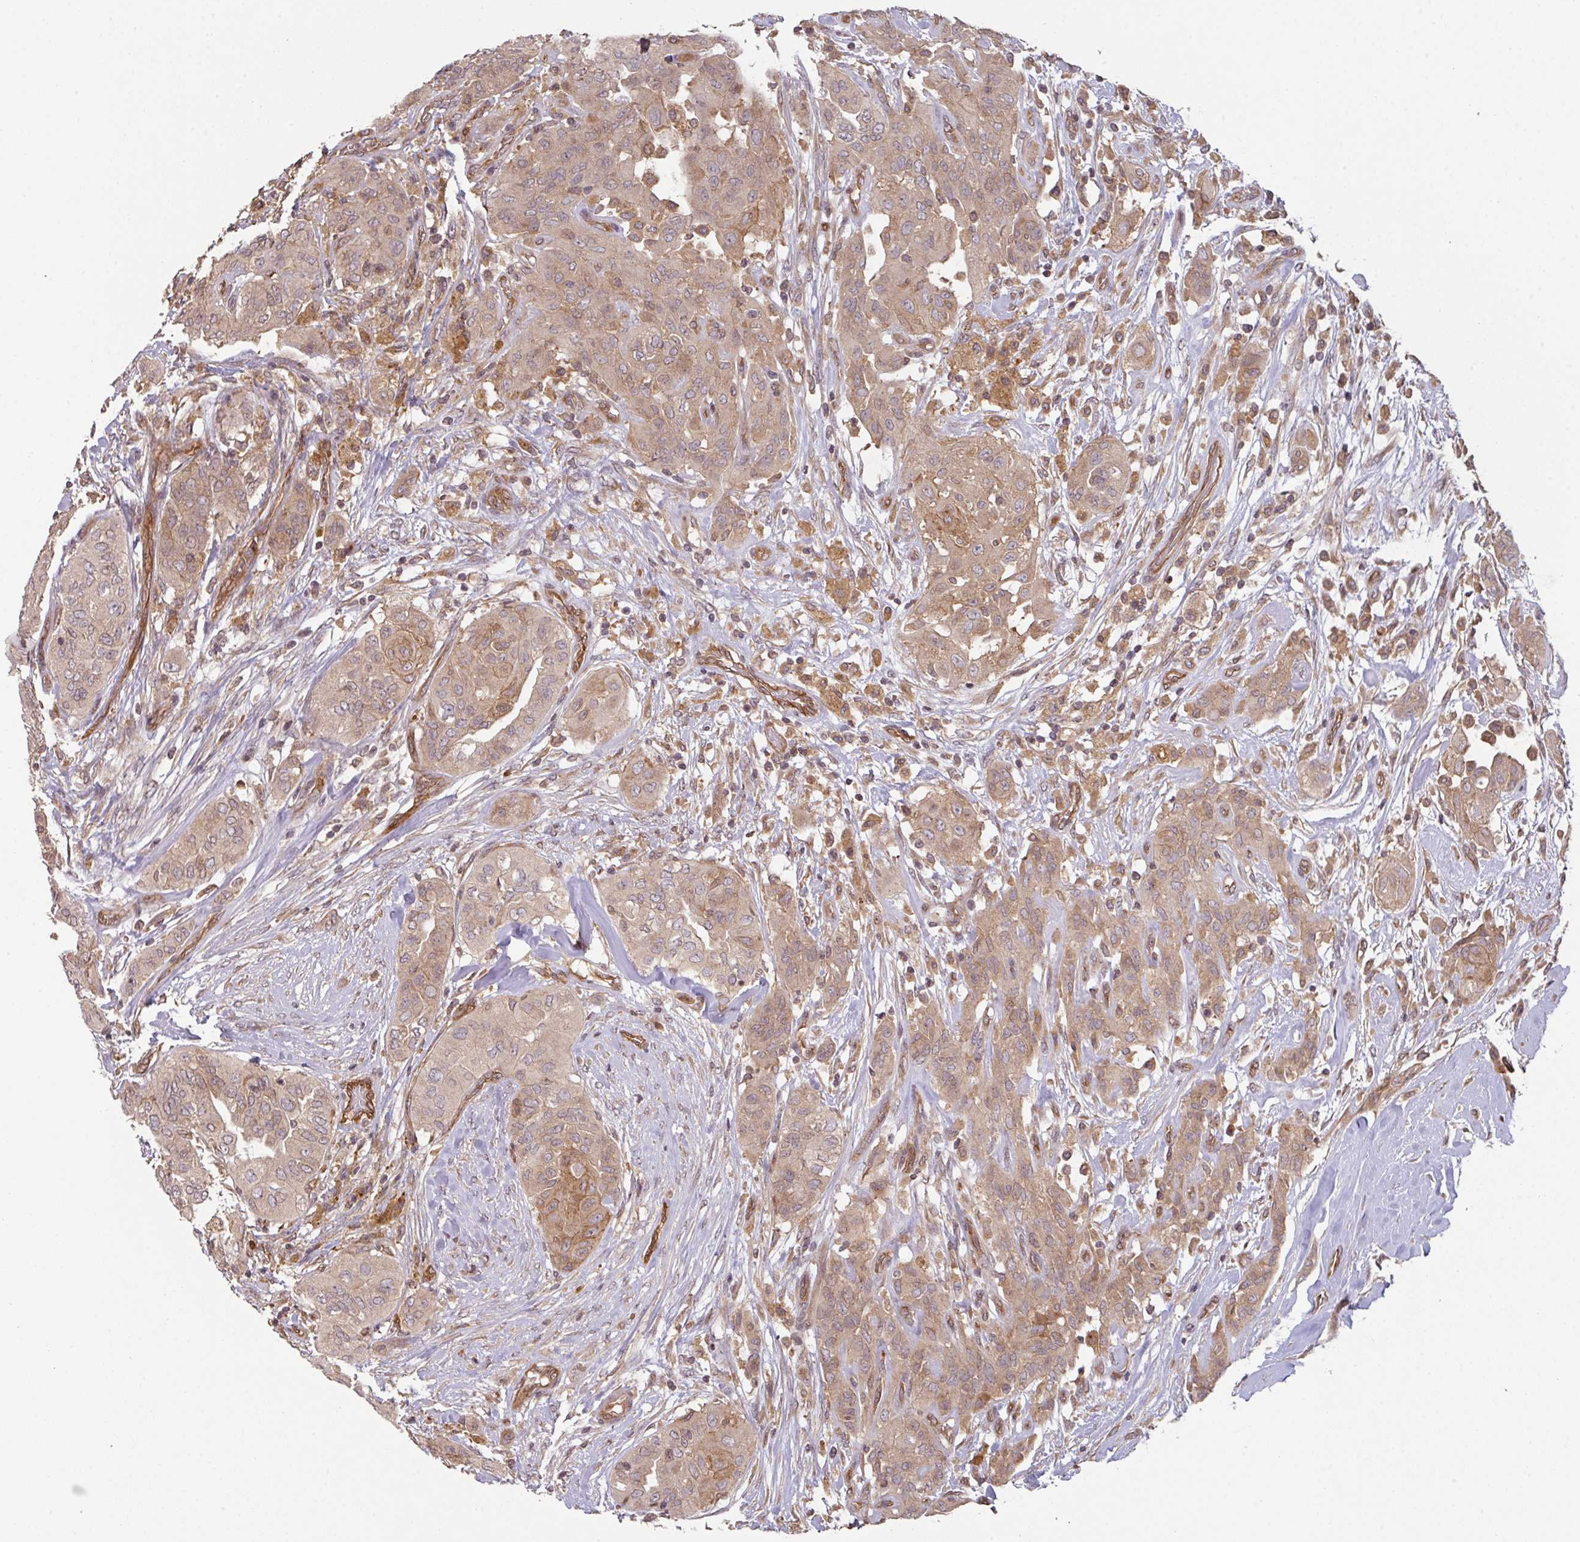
{"staining": {"intensity": "weak", "quantity": "25%-75%", "location": "cytoplasmic/membranous"}, "tissue": "thyroid cancer", "cell_type": "Tumor cells", "image_type": "cancer", "snomed": [{"axis": "morphology", "description": "Papillary adenocarcinoma, NOS"}, {"axis": "topography", "description": "Thyroid gland"}], "caption": "This is an image of immunohistochemistry (IHC) staining of thyroid cancer (papillary adenocarcinoma), which shows weak staining in the cytoplasmic/membranous of tumor cells.", "gene": "CYFIP2", "patient": {"sex": "female", "age": 59}}